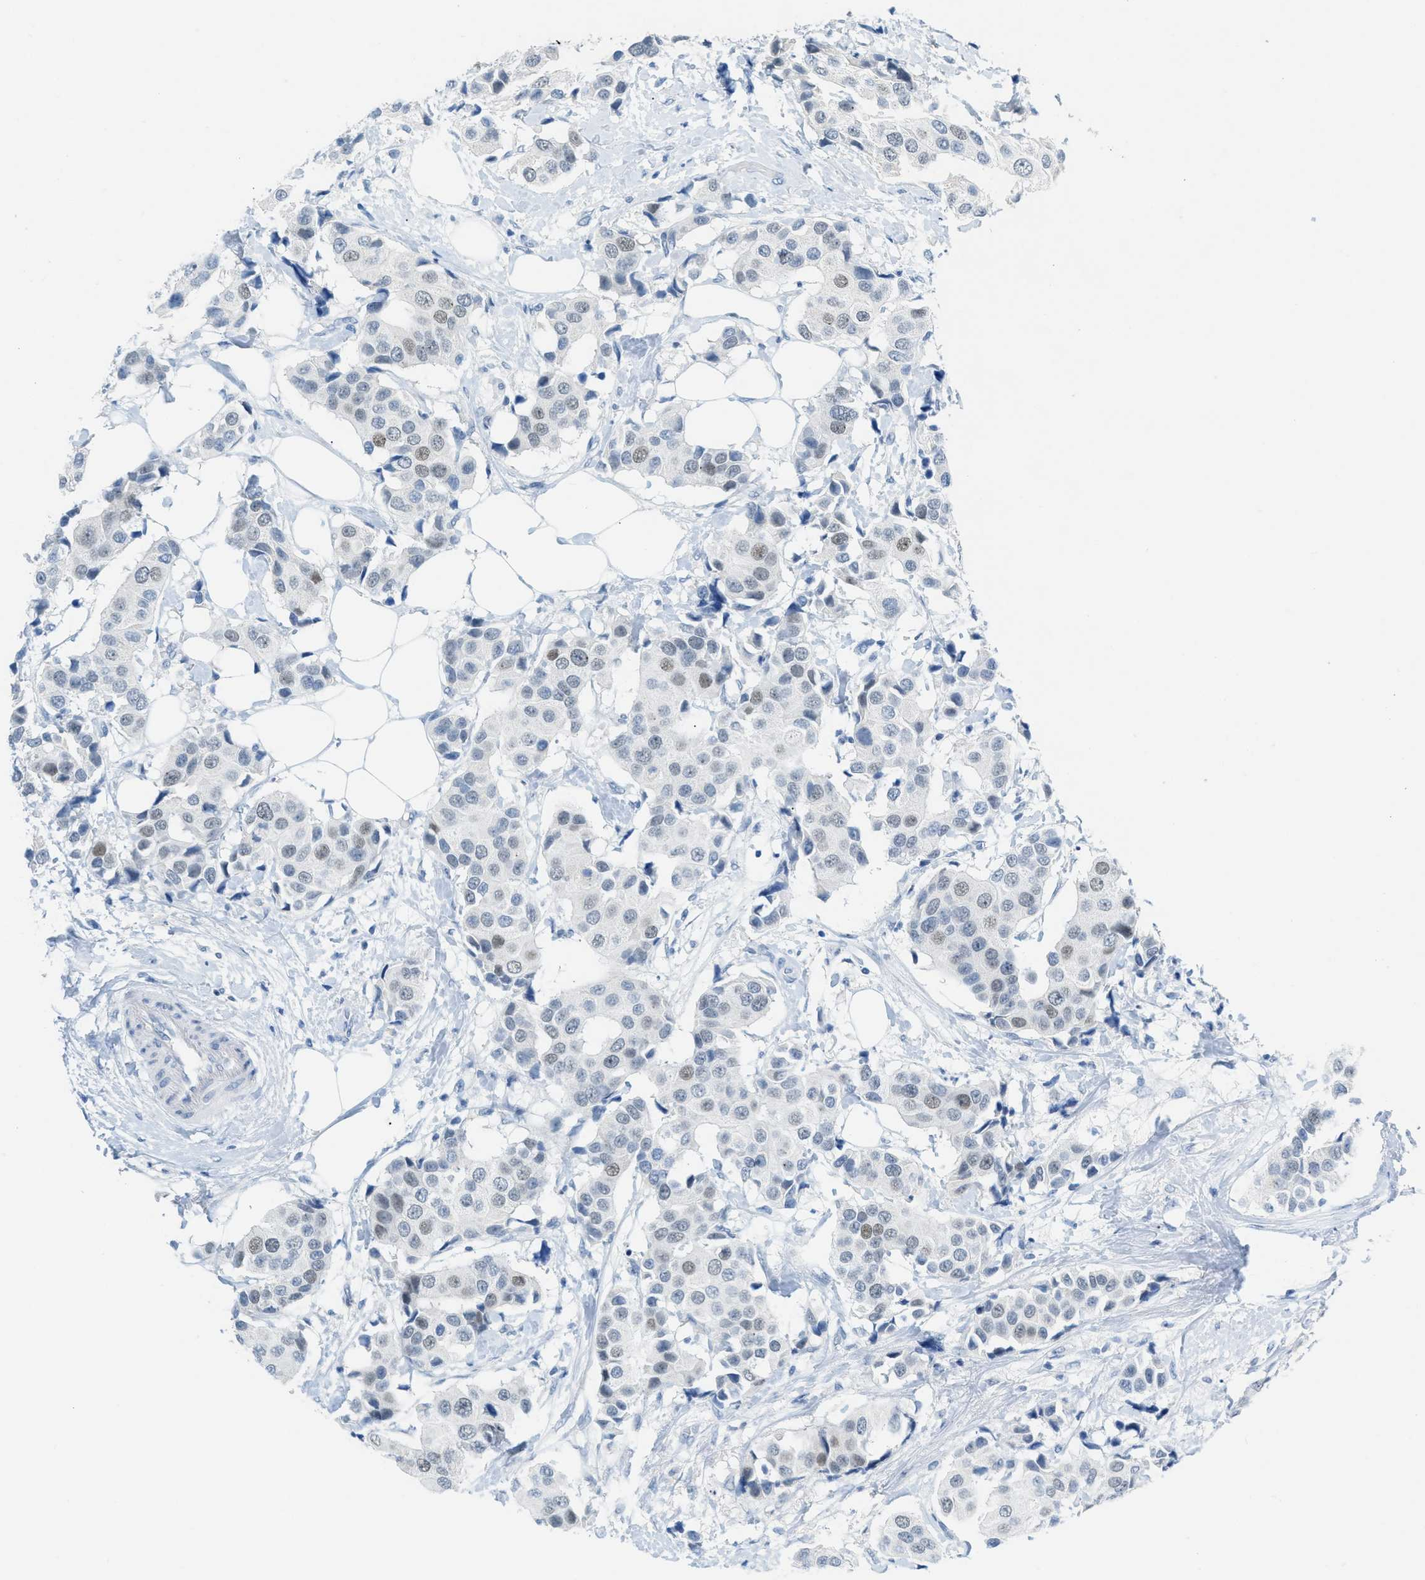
{"staining": {"intensity": "weak", "quantity": "<25%", "location": "nuclear"}, "tissue": "breast cancer", "cell_type": "Tumor cells", "image_type": "cancer", "snomed": [{"axis": "morphology", "description": "Normal tissue, NOS"}, {"axis": "morphology", "description": "Duct carcinoma"}, {"axis": "topography", "description": "Breast"}], "caption": "Immunohistochemistry (IHC) of breast cancer (infiltrating ductal carcinoma) shows no positivity in tumor cells.", "gene": "HSF2", "patient": {"sex": "female", "age": 39}}